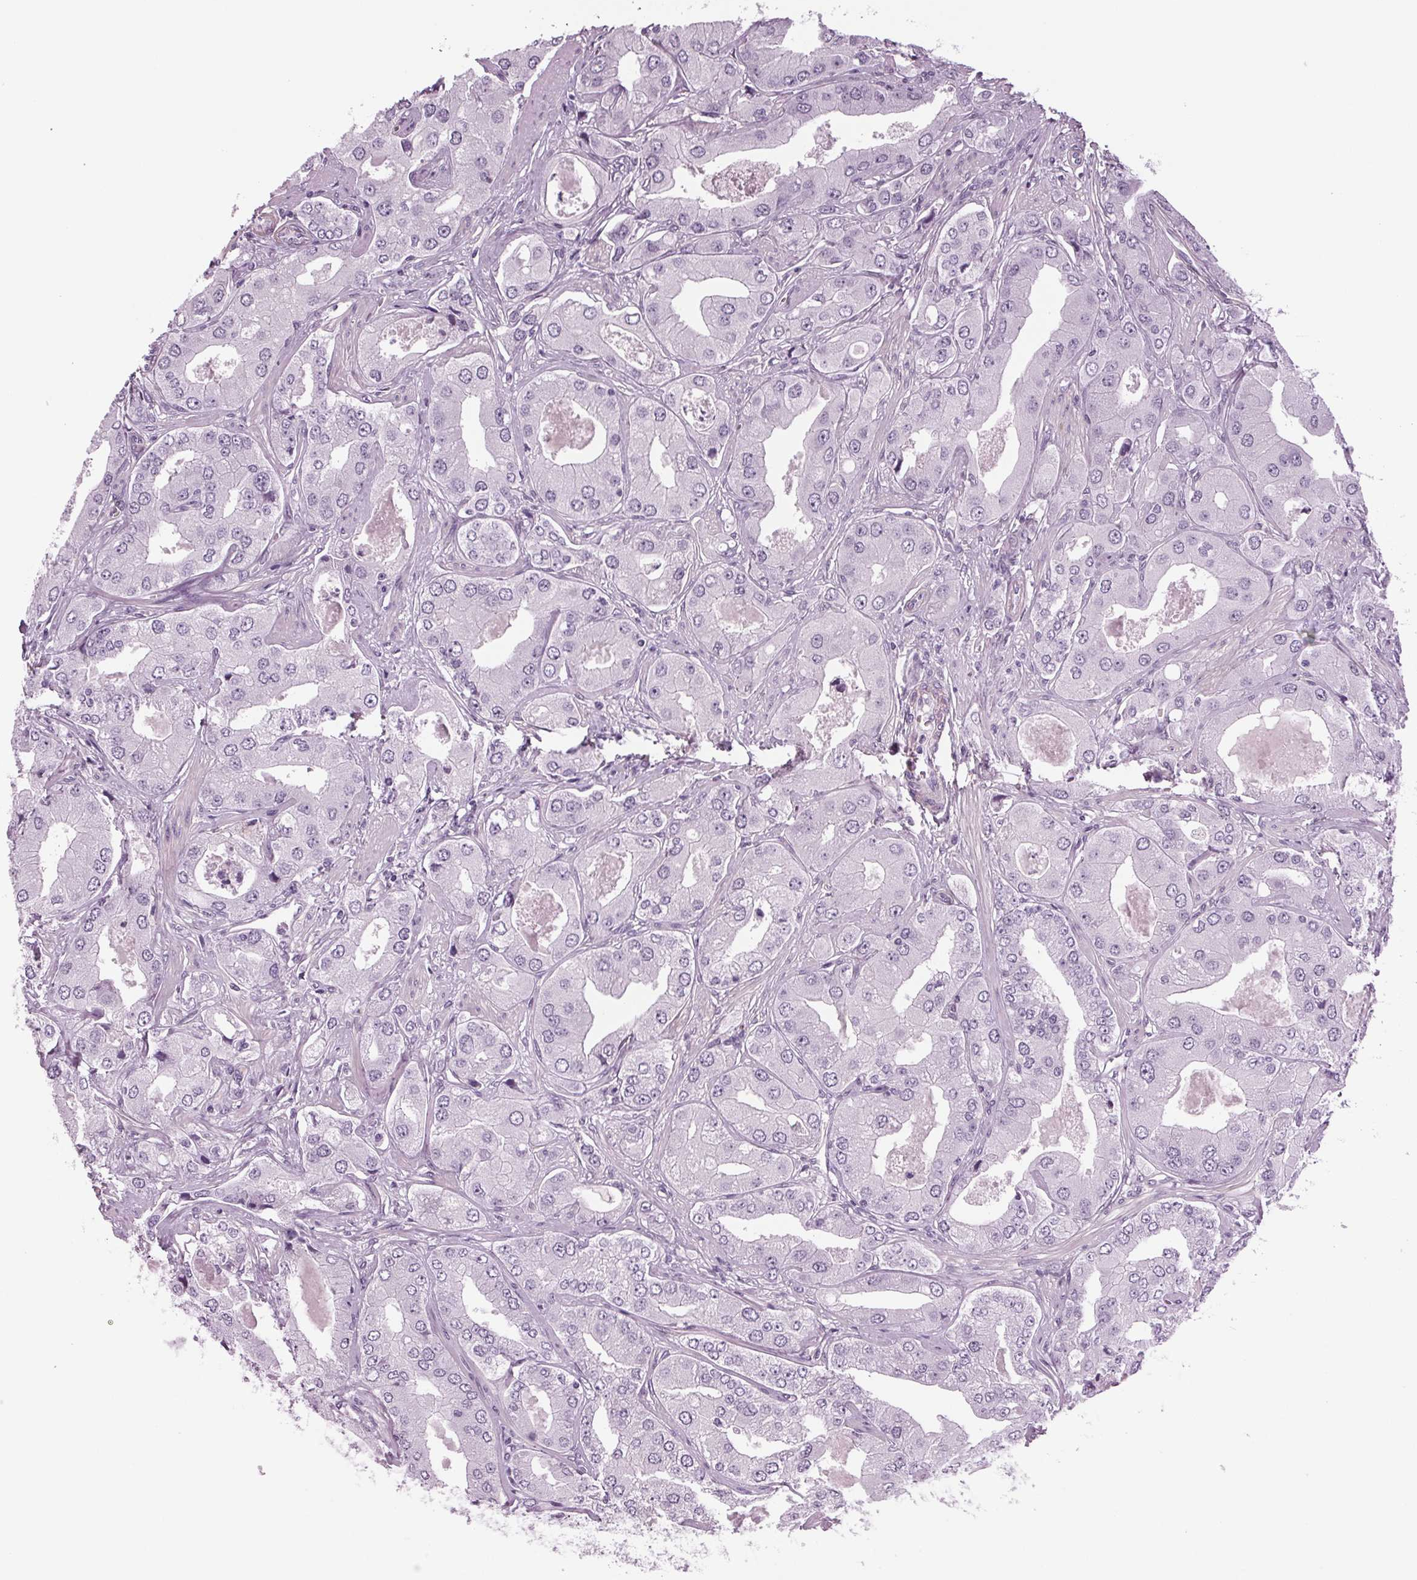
{"staining": {"intensity": "negative", "quantity": "none", "location": "none"}, "tissue": "prostate cancer", "cell_type": "Tumor cells", "image_type": "cancer", "snomed": [{"axis": "morphology", "description": "Adenocarcinoma, Low grade"}, {"axis": "topography", "description": "Prostate"}], "caption": "This histopathology image is of prostate cancer (low-grade adenocarcinoma) stained with immunohistochemistry (IHC) to label a protein in brown with the nuclei are counter-stained blue. There is no expression in tumor cells. Nuclei are stained in blue.", "gene": "BHLHE22", "patient": {"sex": "male", "age": 60}}